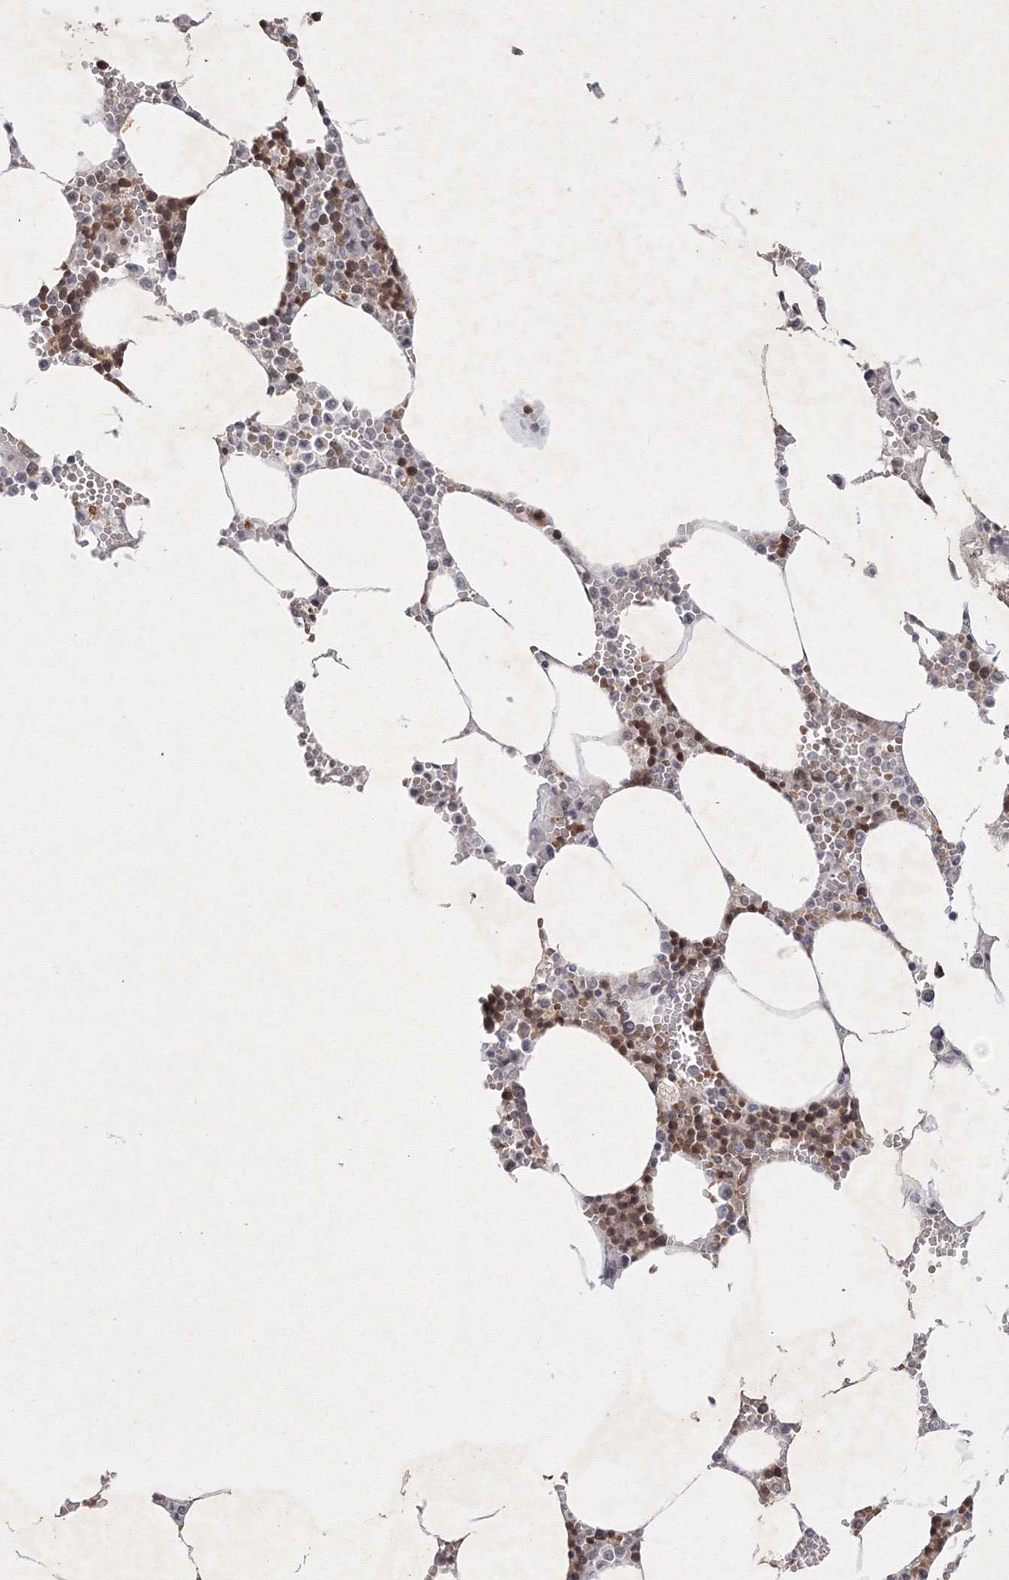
{"staining": {"intensity": "moderate", "quantity": "25%-75%", "location": "cytoplasmic/membranous"}, "tissue": "bone marrow", "cell_type": "Hematopoietic cells", "image_type": "normal", "snomed": [{"axis": "morphology", "description": "Normal tissue, NOS"}, {"axis": "topography", "description": "Bone marrow"}], "caption": "The image reveals a brown stain indicating the presence of a protein in the cytoplasmic/membranous of hematopoietic cells in bone marrow.", "gene": "NXPE3", "patient": {"sex": "male", "age": 70}}